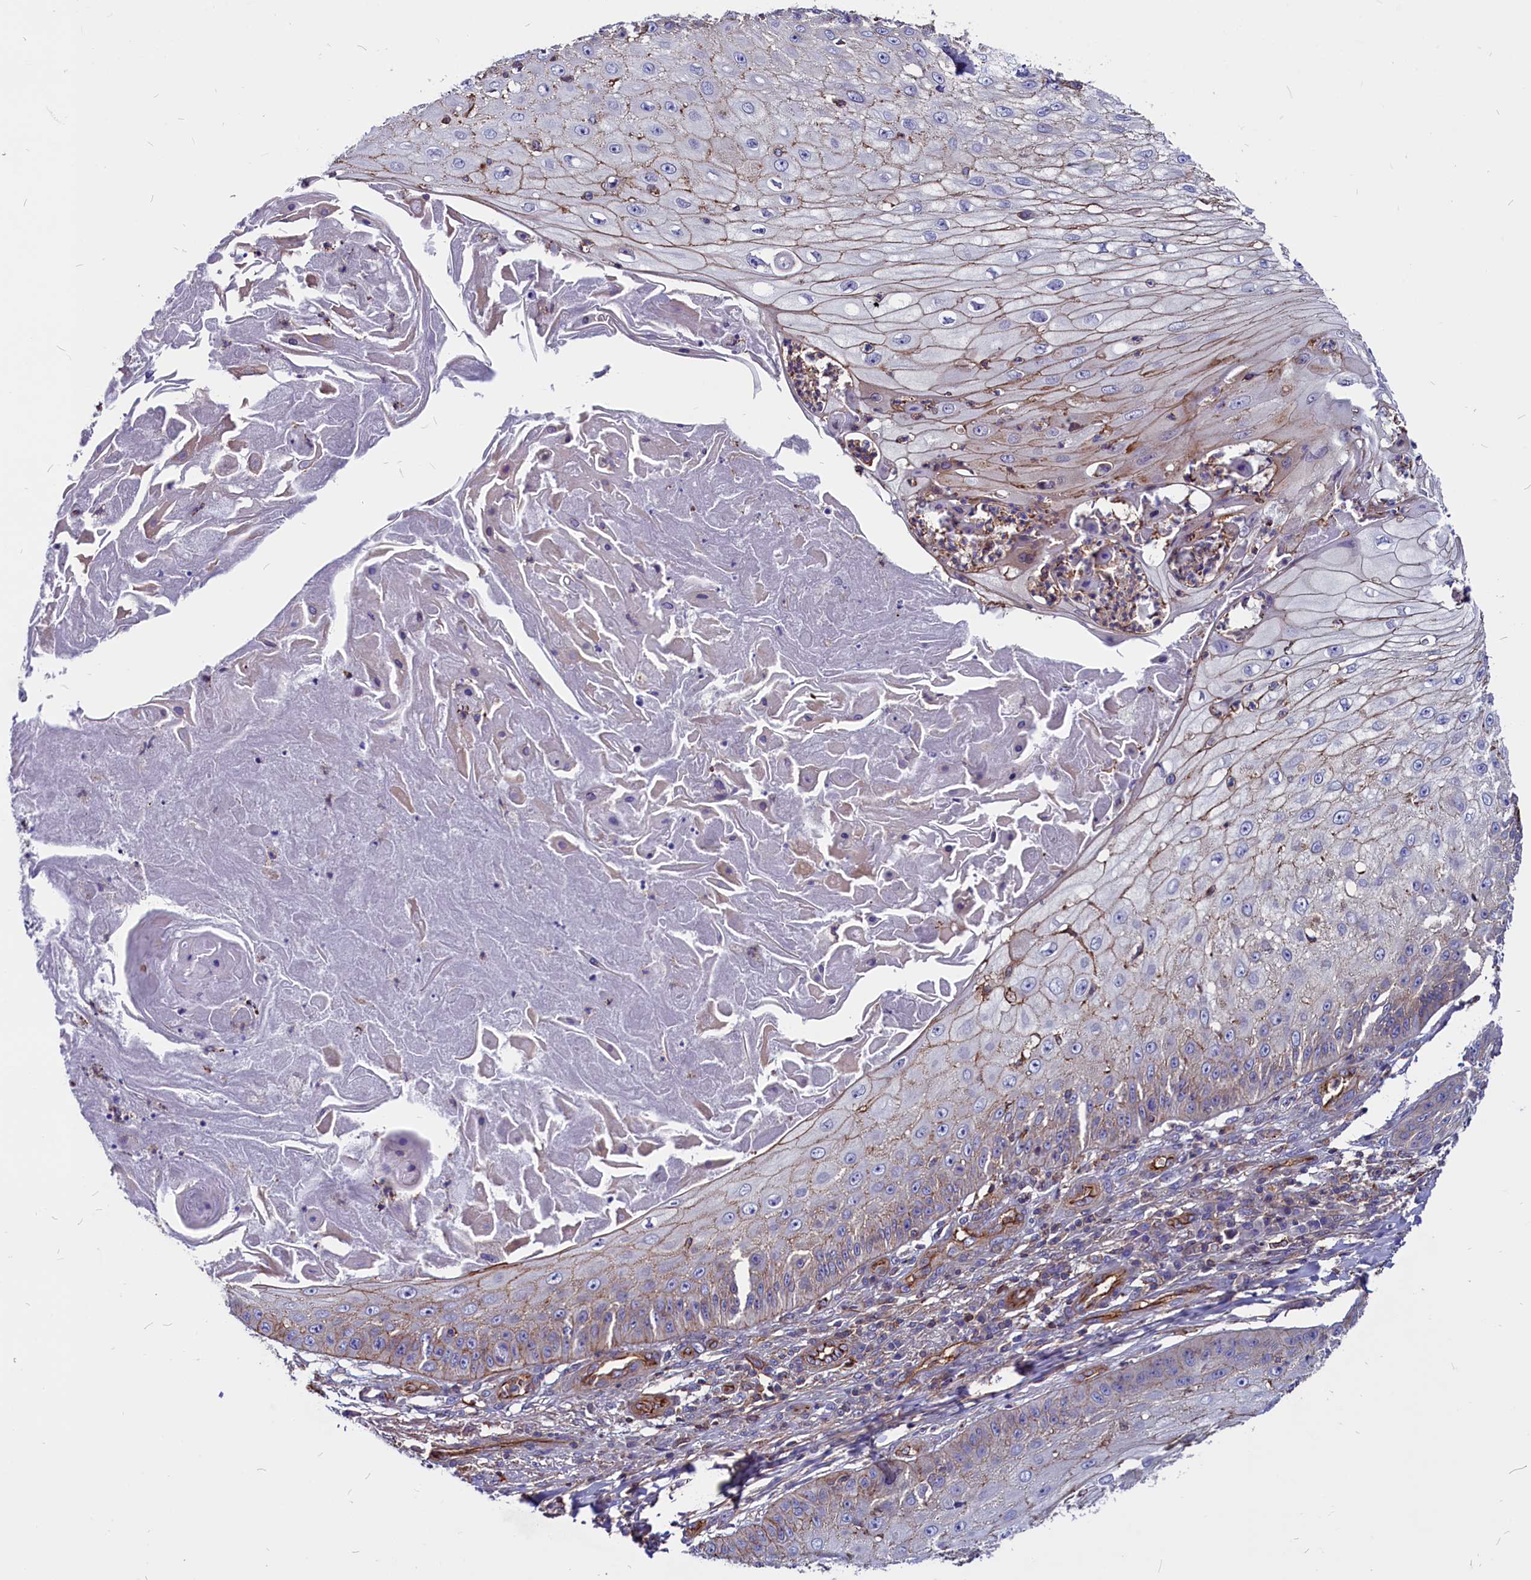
{"staining": {"intensity": "weak", "quantity": "25%-75%", "location": "cytoplasmic/membranous"}, "tissue": "skin cancer", "cell_type": "Tumor cells", "image_type": "cancer", "snomed": [{"axis": "morphology", "description": "Squamous cell carcinoma, NOS"}, {"axis": "topography", "description": "Skin"}], "caption": "Protein analysis of skin cancer tissue displays weak cytoplasmic/membranous expression in about 25%-75% of tumor cells.", "gene": "ZNF749", "patient": {"sex": "male", "age": 70}}